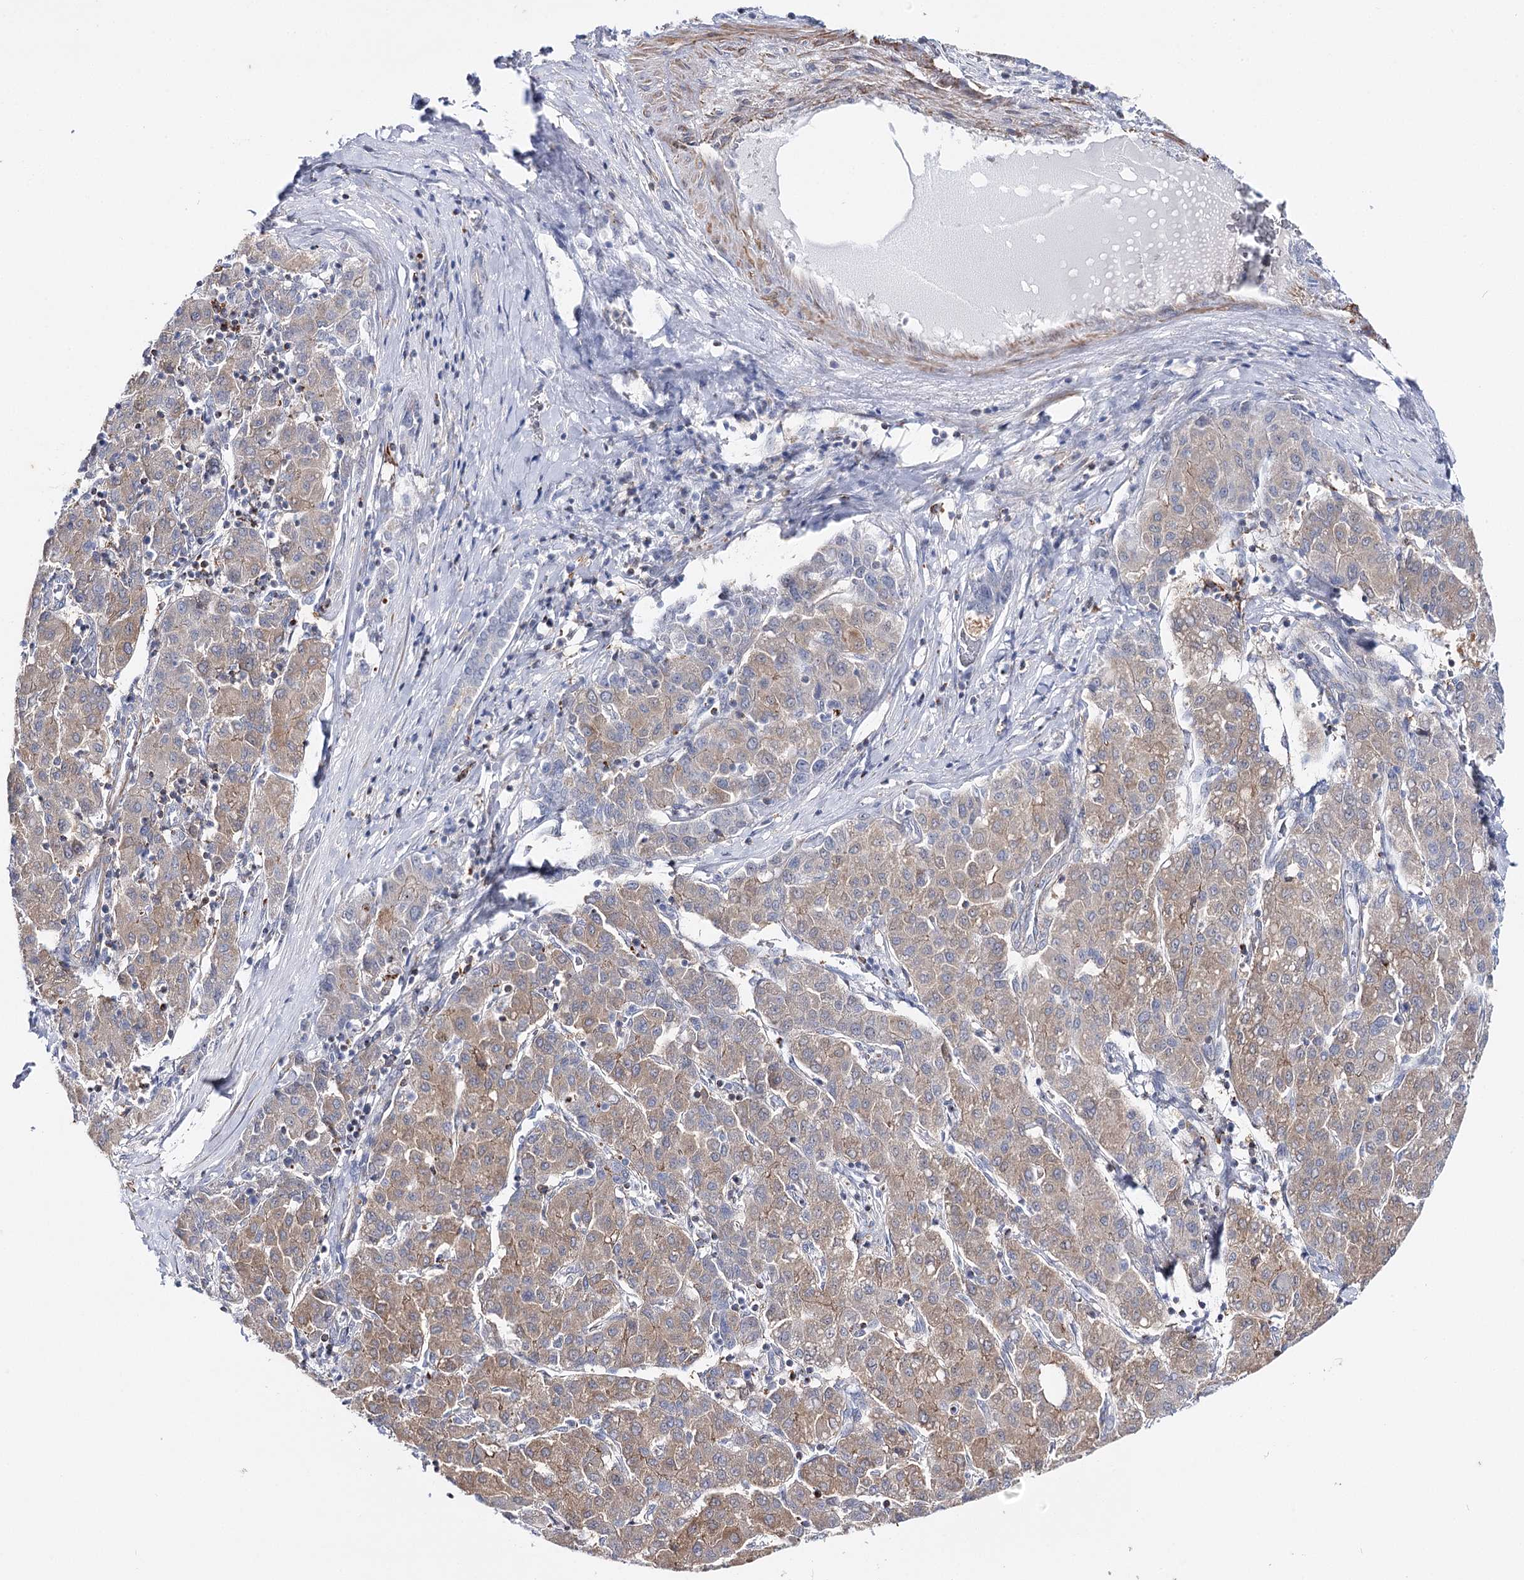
{"staining": {"intensity": "weak", "quantity": "25%-75%", "location": "cytoplasmic/membranous"}, "tissue": "liver cancer", "cell_type": "Tumor cells", "image_type": "cancer", "snomed": [{"axis": "morphology", "description": "Carcinoma, Hepatocellular, NOS"}, {"axis": "topography", "description": "Liver"}], "caption": "Protein analysis of liver hepatocellular carcinoma tissue displays weak cytoplasmic/membranous staining in approximately 25%-75% of tumor cells.", "gene": "AGXT2", "patient": {"sex": "male", "age": 65}}